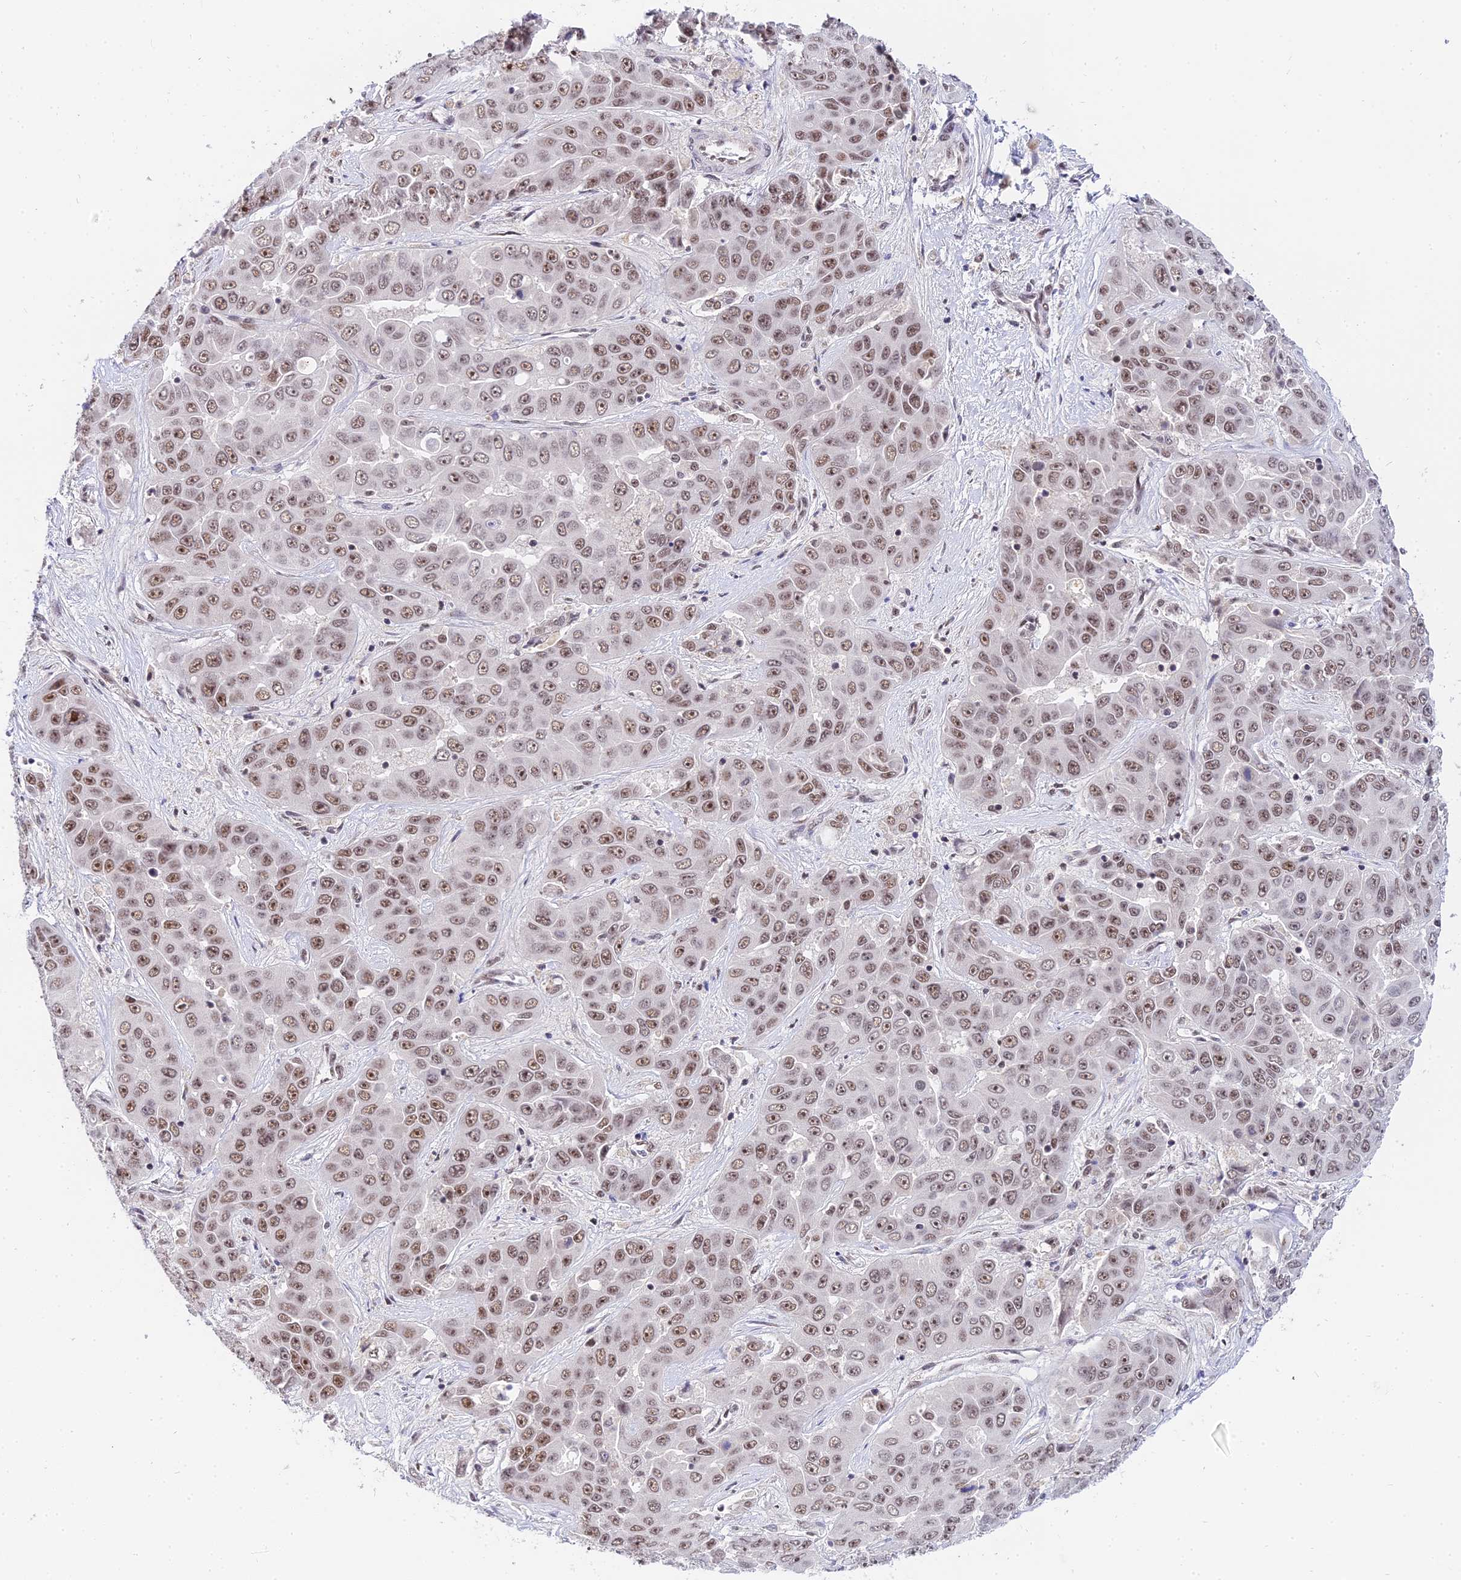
{"staining": {"intensity": "moderate", "quantity": ">75%", "location": "nuclear"}, "tissue": "liver cancer", "cell_type": "Tumor cells", "image_type": "cancer", "snomed": [{"axis": "morphology", "description": "Cholangiocarcinoma"}, {"axis": "topography", "description": "Liver"}], "caption": "High-magnification brightfield microscopy of liver cholangiocarcinoma stained with DAB (brown) and counterstained with hematoxylin (blue). tumor cells exhibit moderate nuclear staining is appreciated in approximately>75% of cells. (brown staining indicates protein expression, while blue staining denotes nuclei).", "gene": "EXOSC3", "patient": {"sex": "female", "age": 52}}